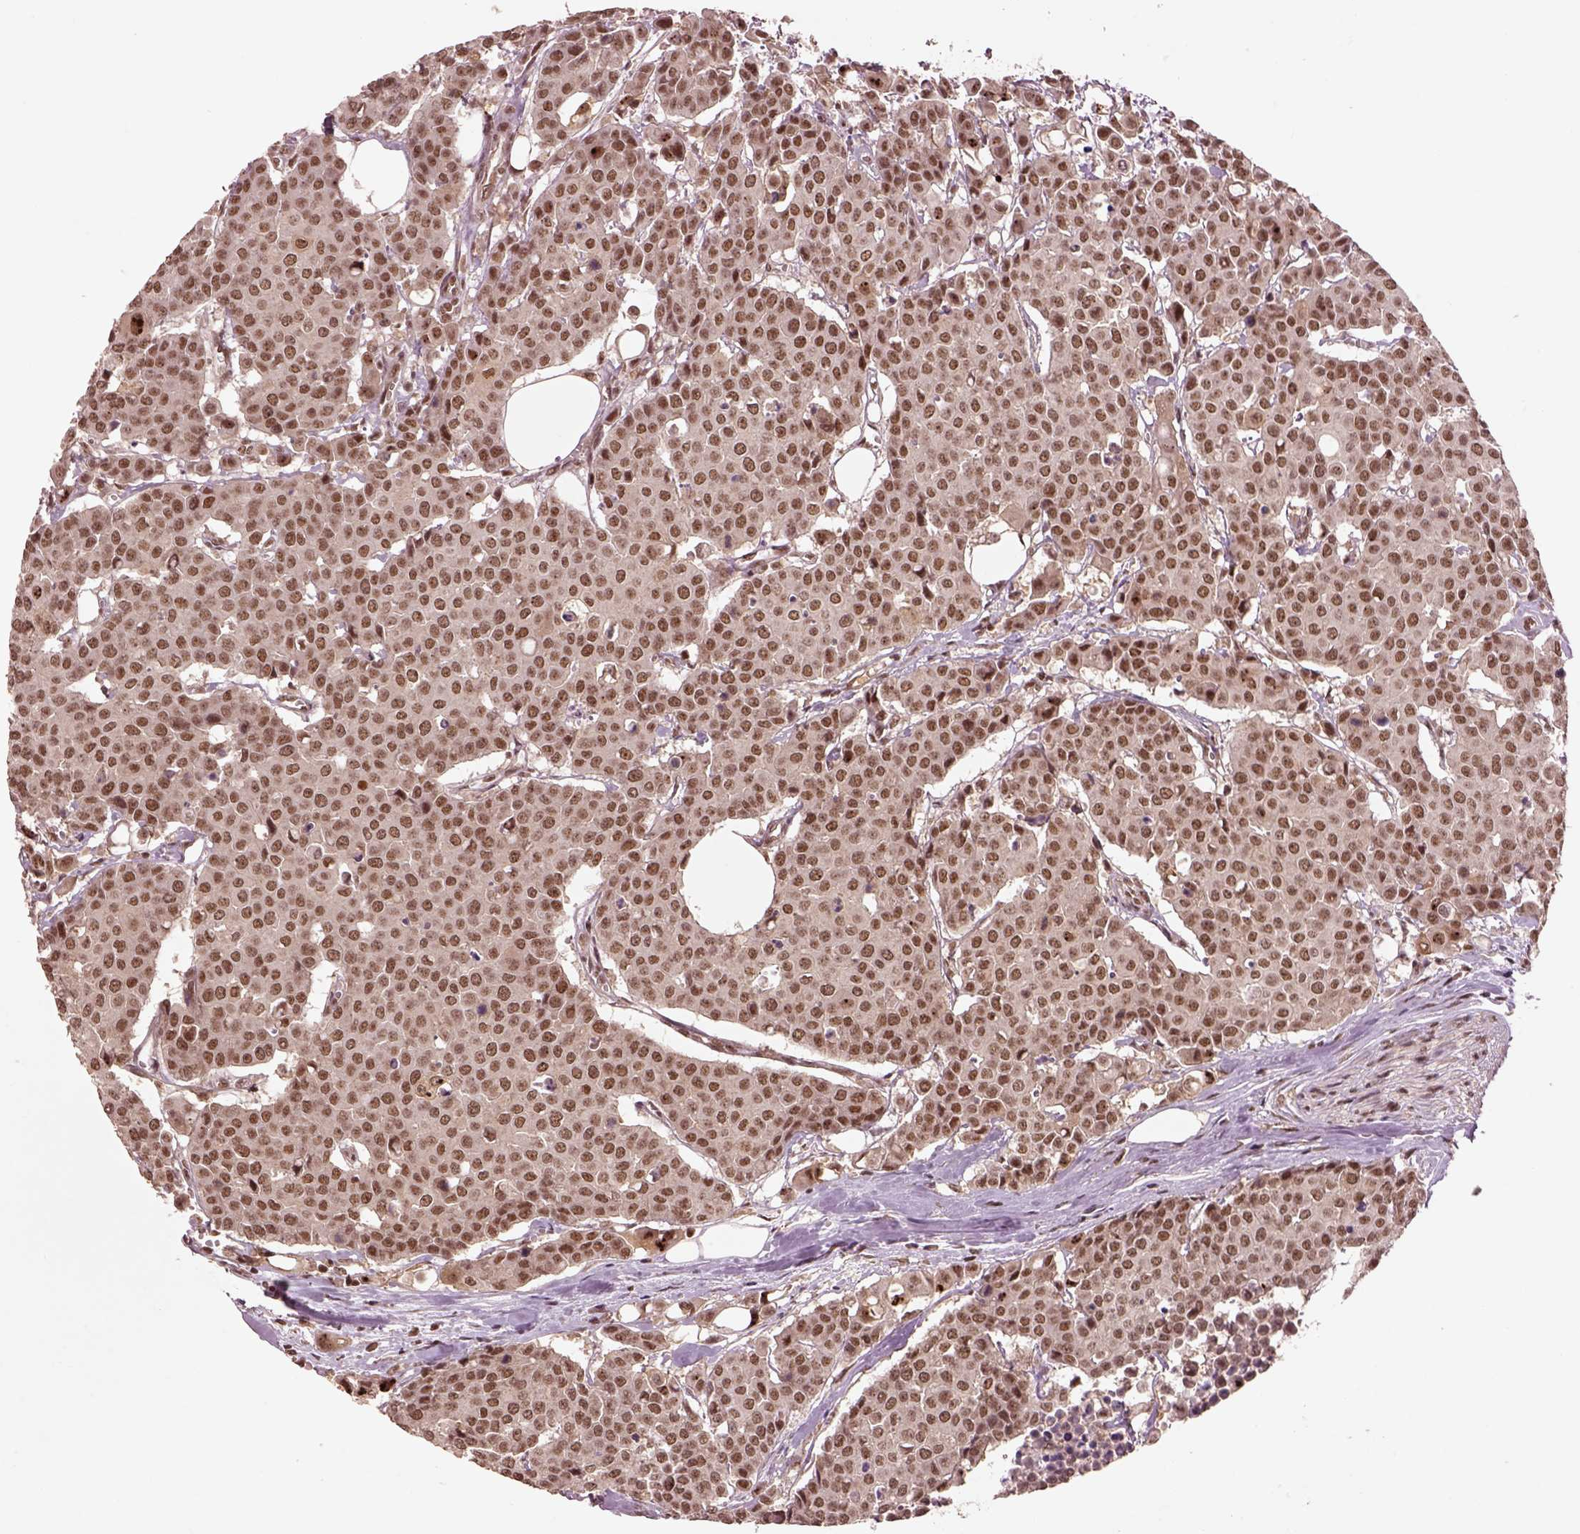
{"staining": {"intensity": "moderate", "quantity": ">75%", "location": "nuclear"}, "tissue": "carcinoid", "cell_type": "Tumor cells", "image_type": "cancer", "snomed": [{"axis": "morphology", "description": "Carcinoid, malignant, NOS"}, {"axis": "topography", "description": "Colon"}], "caption": "A high-resolution histopathology image shows immunohistochemistry staining of malignant carcinoid, which shows moderate nuclear staining in about >75% of tumor cells. (DAB IHC with brightfield microscopy, high magnification).", "gene": "BRD9", "patient": {"sex": "male", "age": 81}}